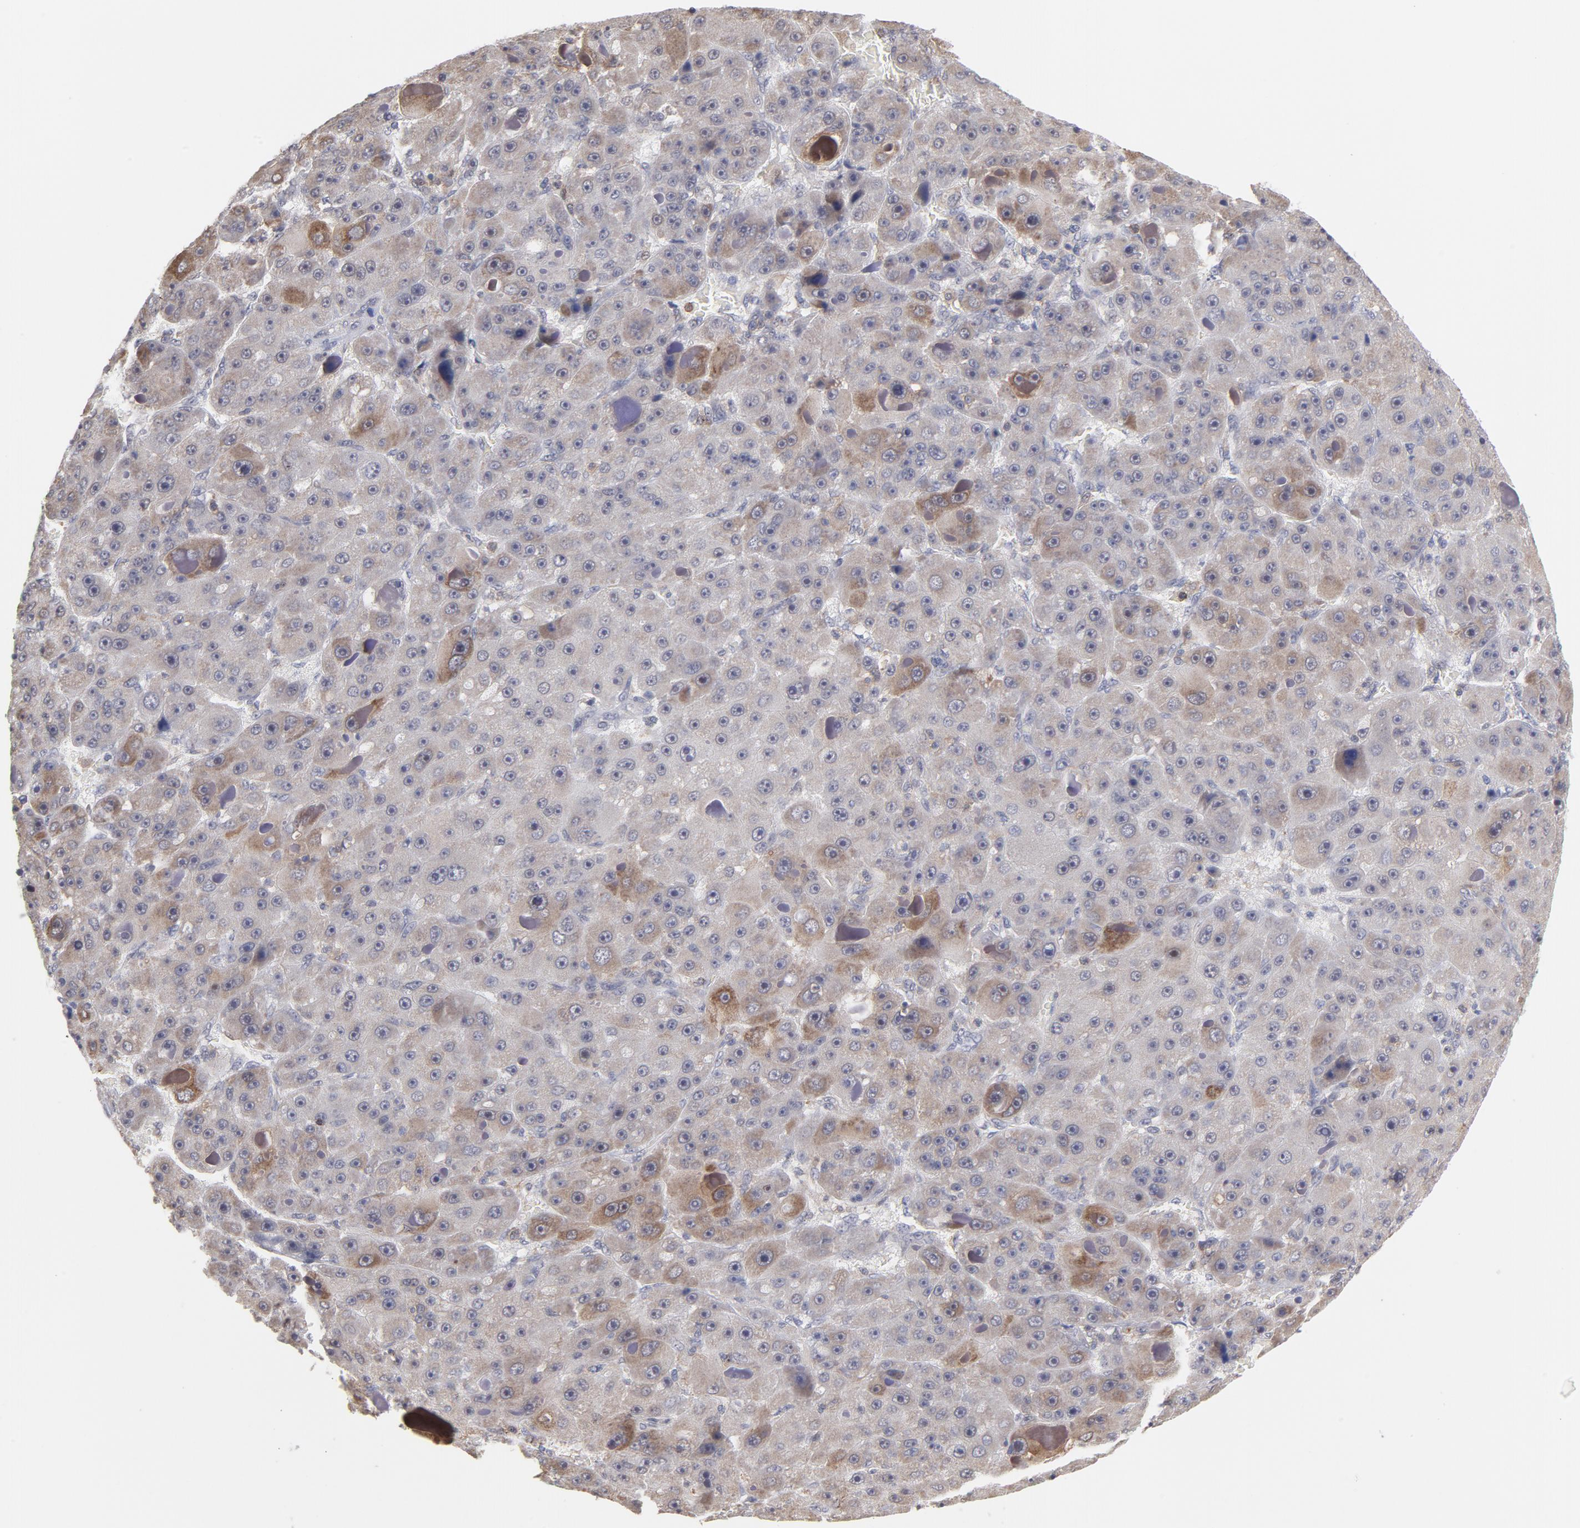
{"staining": {"intensity": "moderate", "quantity": "<25%", "location": "cytoplasmic/membranous"}, "tissue": "liver cancer", "cell_type": "Tumor cells", "image_type": "cancer", "snomed": [{"axis": "morphology", "description": "Carcinoma, Hepatocellular, NOS"}, {"axis": "topography", "description": "Liver"}], "caption": "This micrograph shows hepatocellular carcinoma (liver) stained with immunohistochemistry (IHC) to label a protein in brown. The cytoplasmic/membranous of tumor cells show moderate positivity for the protein. Nuclei are counter-stained blue.", "gene": "OAS1", "patient": {"sex": "male", "age": 76}}